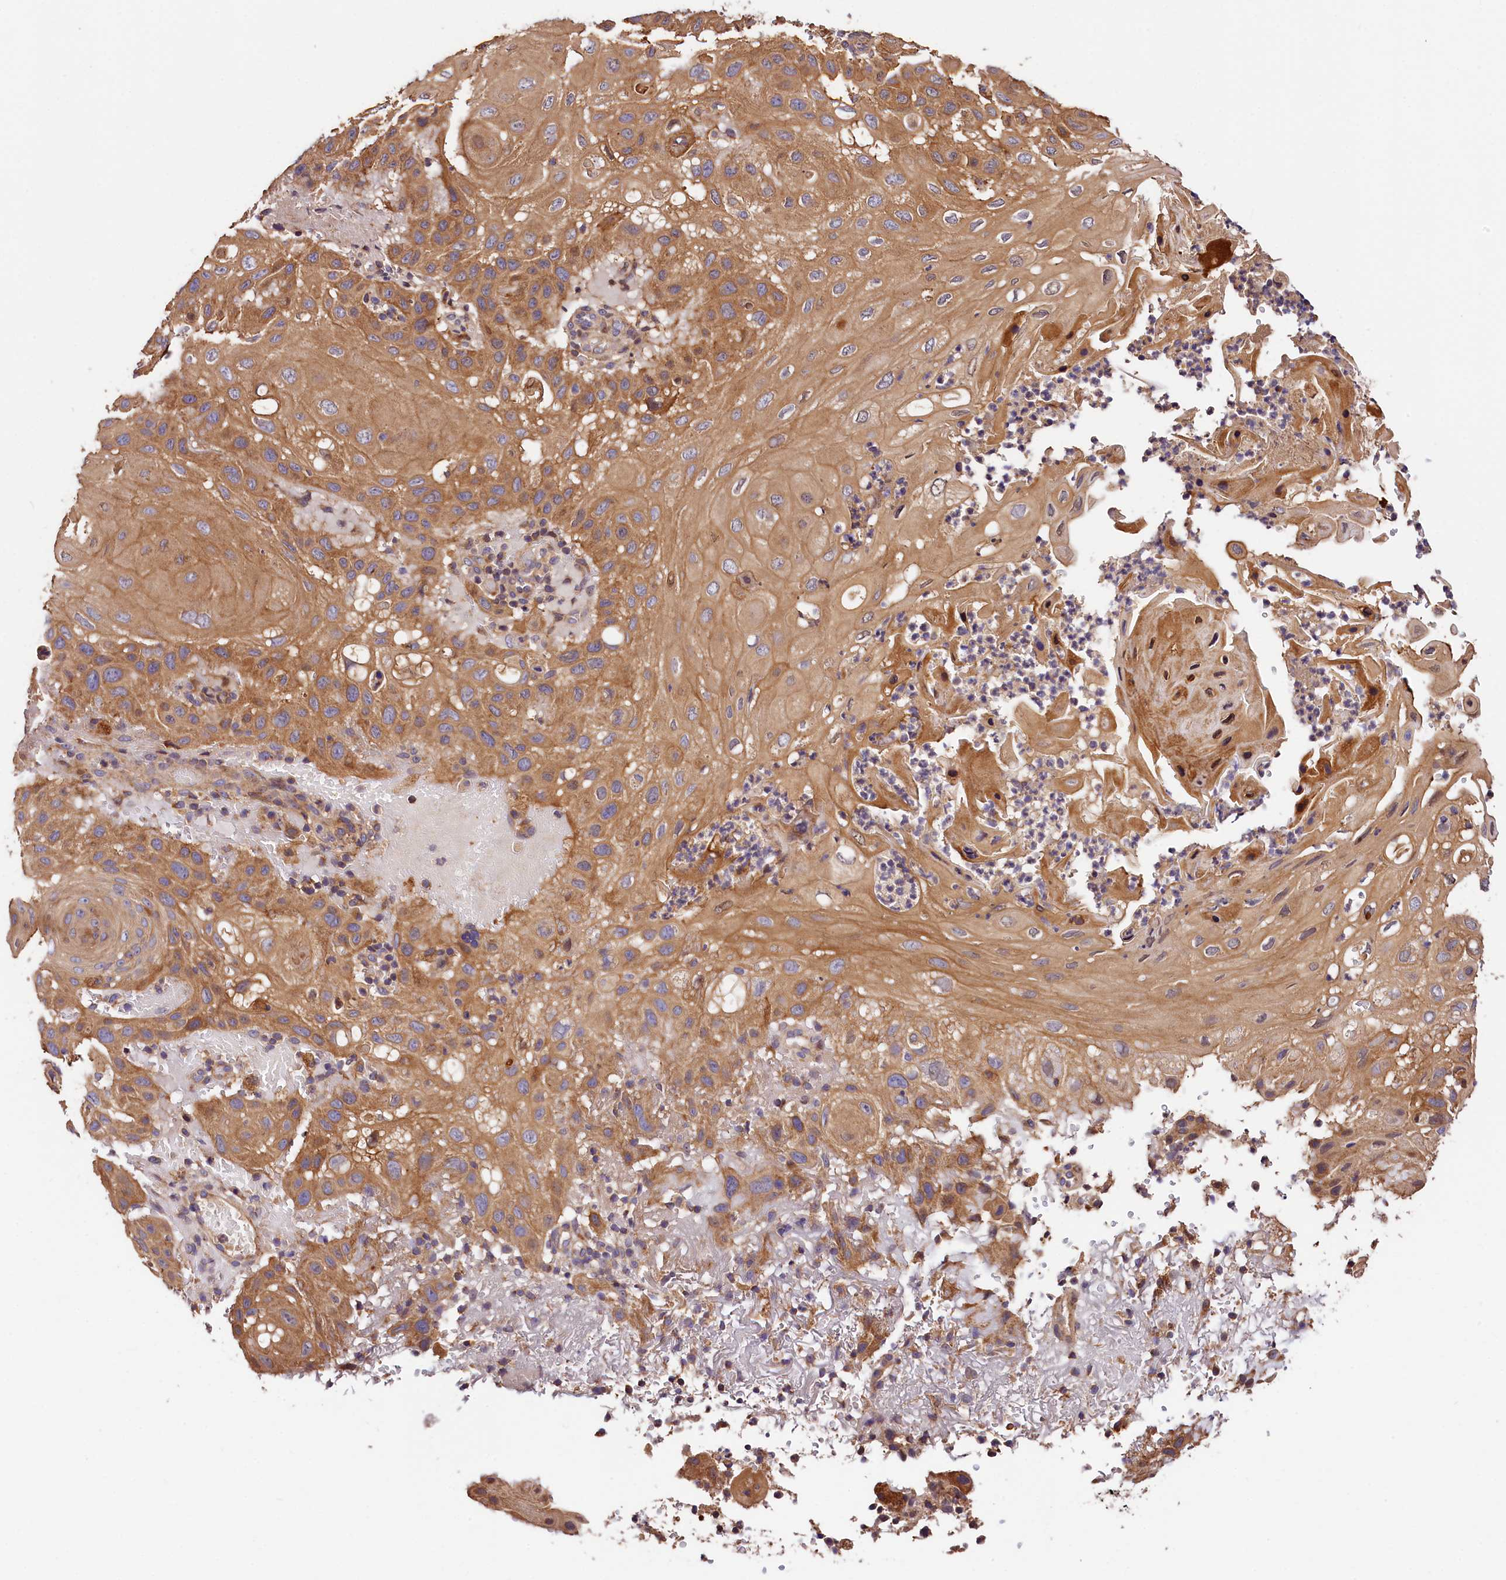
{"staining": {"intensity": "moderate", "quantity": ">75%", "location": "cytoplasmic/membranous"}, "tissue": "skin cancer", "cell_type": "Tumor cells", "image_type": "cancer", "snomed": [{"axis": "morphology", "description": "Normal tissue, NOS"}, {"axis": "morphology", "description": "Squamous cell carcinoma, NOS"}, {"axis": "topography", "description": "Skin"}], "caption": "The immunohistochemical stain shows moderate cytoplasmic/membranous expression in tumor cells of skin squamous cell carcinoma tissue.", "gene": "KPTN", "patient": {"sex": "female", "age": 96}}